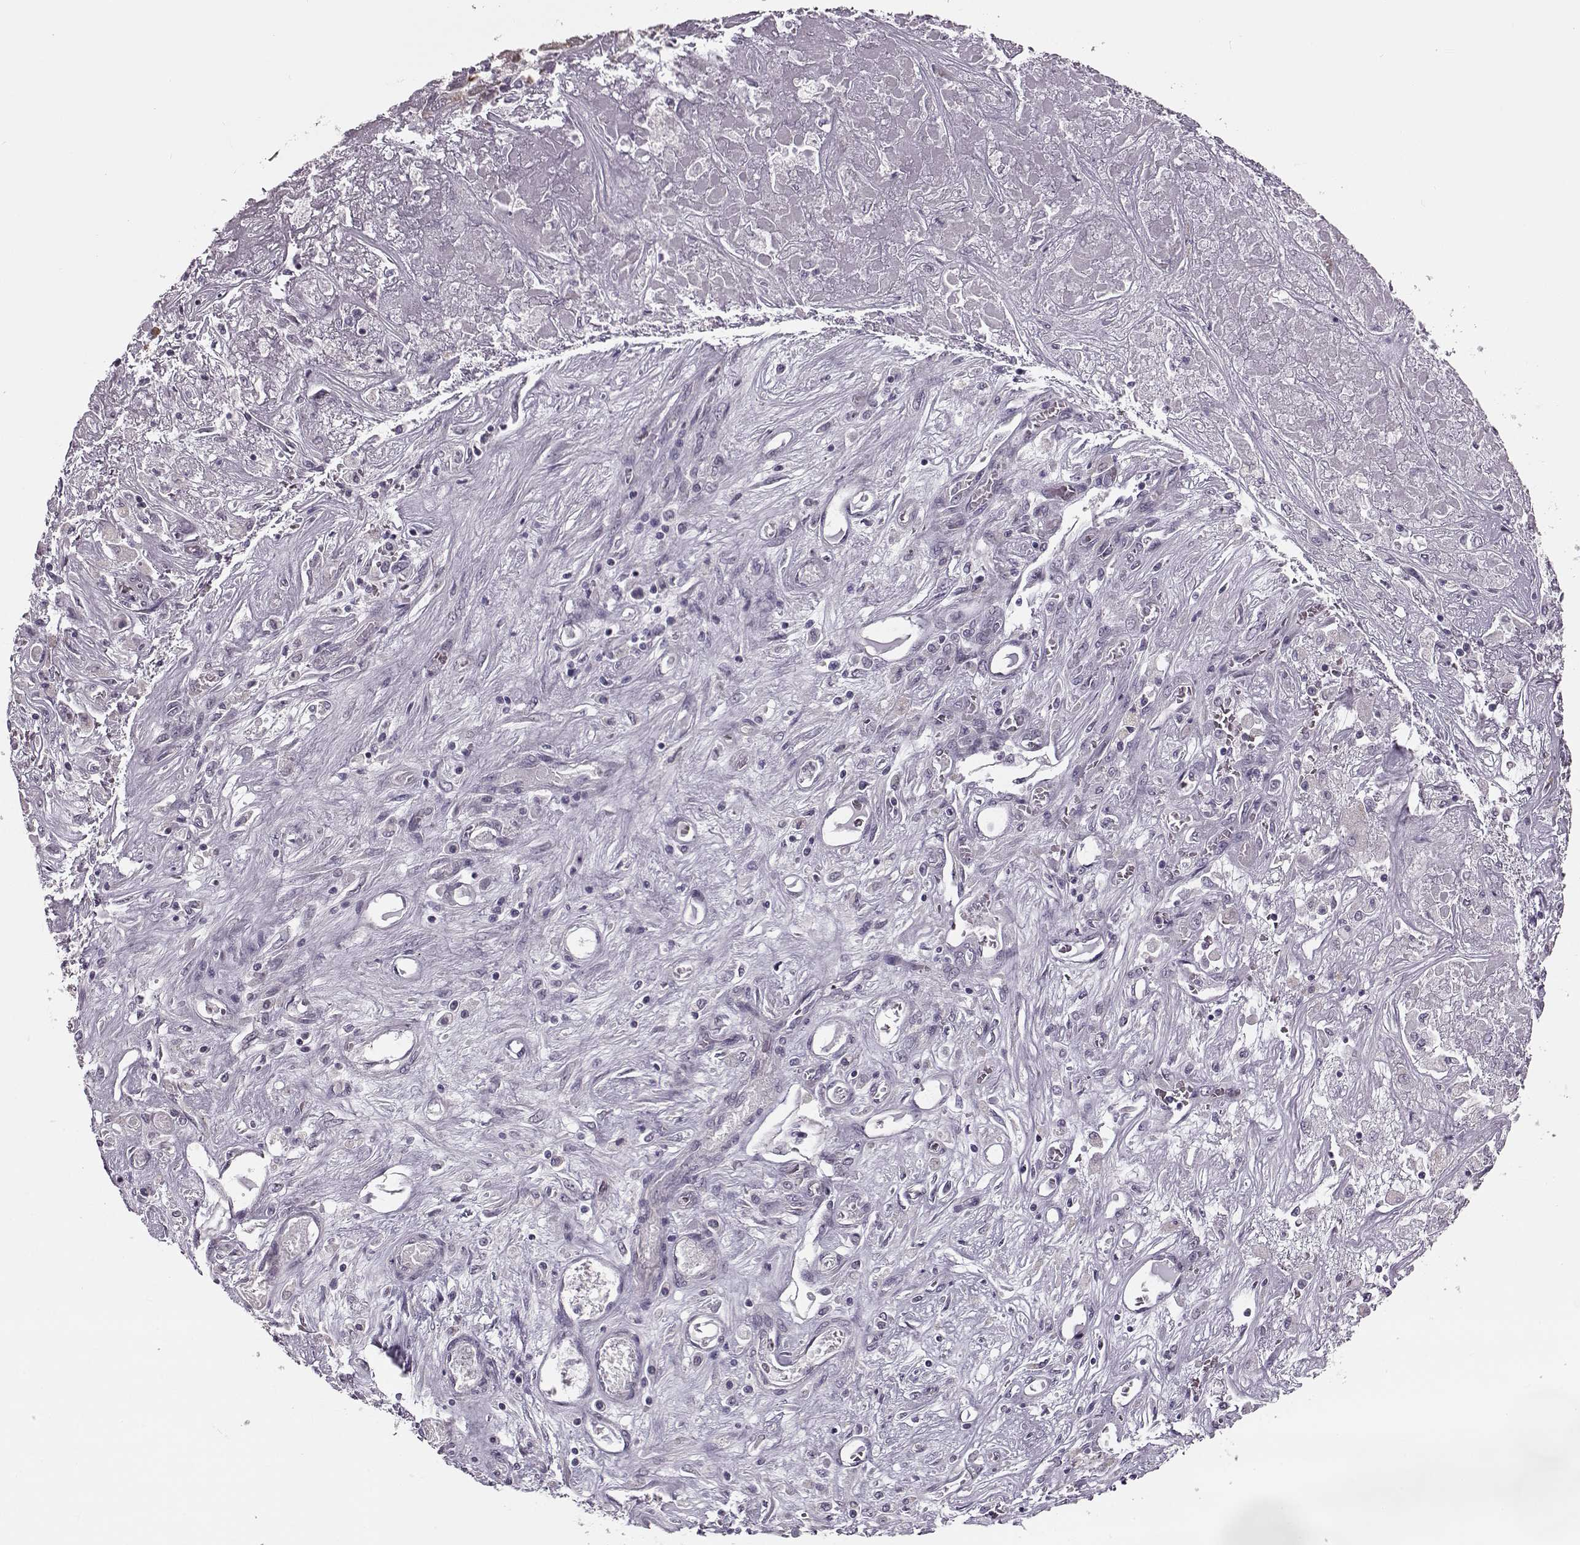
{"staining": {"intensity": "negative", "quantity": "none", "location": "none"}, "tissue": "liver cancer", "cell_type": "Tumor cells", "image_type": "cancer", "snomed": [{"axis": "morphology", "description": "Cholangiocarcinoma"}, {"axis": "topography", "description": "Liver"}], "caption": "DAB (3,3'-diaminobenzidine) immunohistochemical staining of liver cholangiocarcinoma displays no significant expression in tumor cells.", "gene": "MAP6D1", "patient": {"sex": "female", "age": 52}}